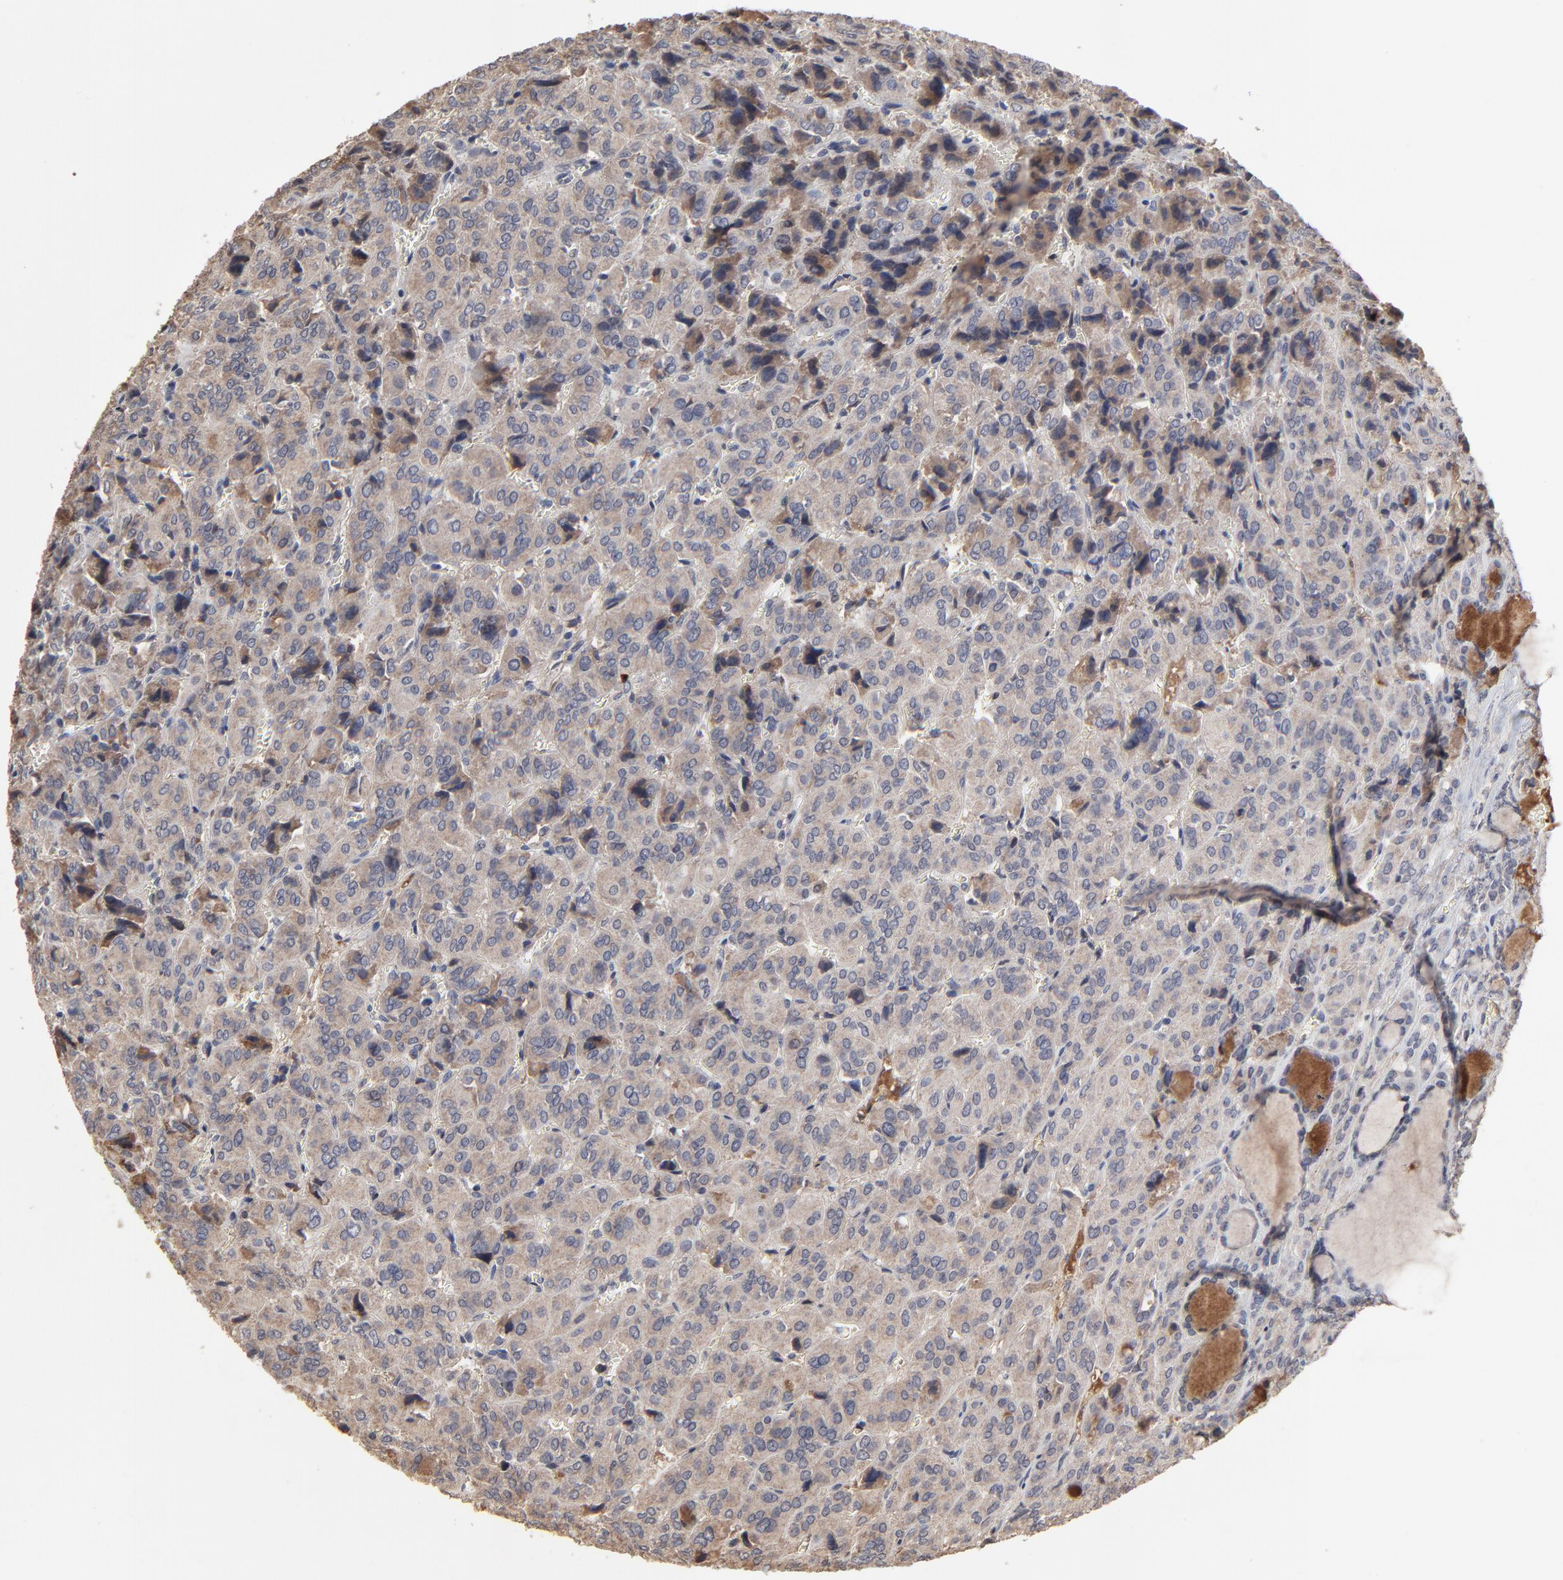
{"staining": {"intensity": "moderate", "quantity": ">75%", "location": "cytoplasmic/membranous"}, "tissue": "thyroid cancer", "cell_type": "Tumor cells", "image_type": "cancer", "snomed": [{"axis": "morphology", "description": "Follicular adenoma carcinoma, NOS"}, {"axis": "topography", "description": "Thyroid gland"}], "caption": "This is a photomicrograph of immunohistochemistry staining of follicular adenoma carcinoma (thyroid), which shows moderate positivity in the cytoplasmic/membranous of tumor cells.", "gene": "VPREB3", "patient": {"sex": "female", "age": 71}}